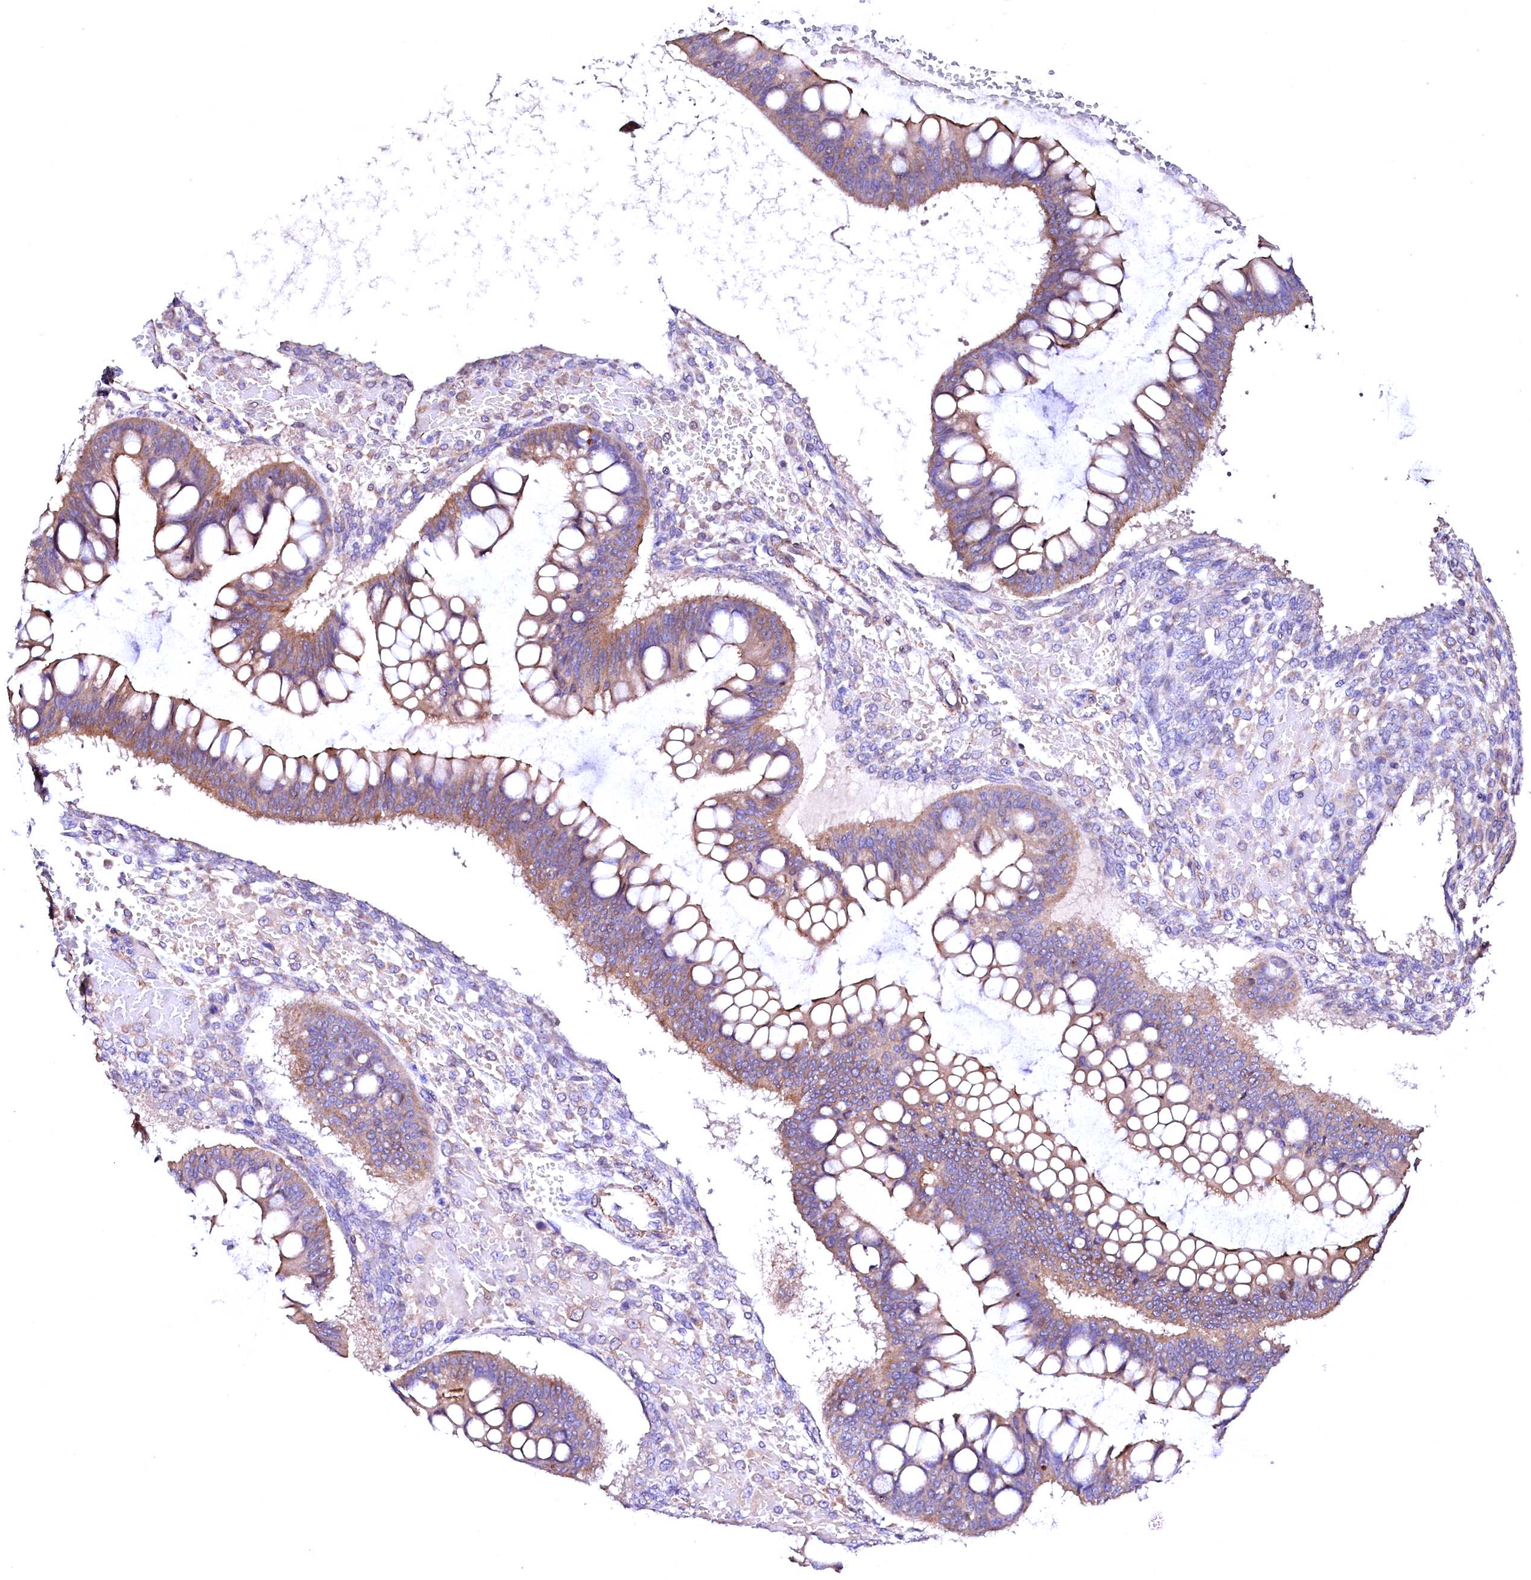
{"staining": {"intensity": "moderate", "quantity": ">75%", "location": "cytoplasmic/membranous"}, "tissue": "ovarian cancer", "cell_type": "Tumor cells", "image_type": "cancer", "snomed": [{"axis": "morphology", "description": "Cystadenocarcinoma, mucinous, NOS"}, {"axis": "topography", "description": "Ovary"}], "caption": "Immunohistochemical staining of ovarian cancer exhibits moderate cytoplasmic/membranous protein expression in approximately >75% of tumor cells.", "gene": "GPR176", "patient": {"sex": "female", "age": 73}}